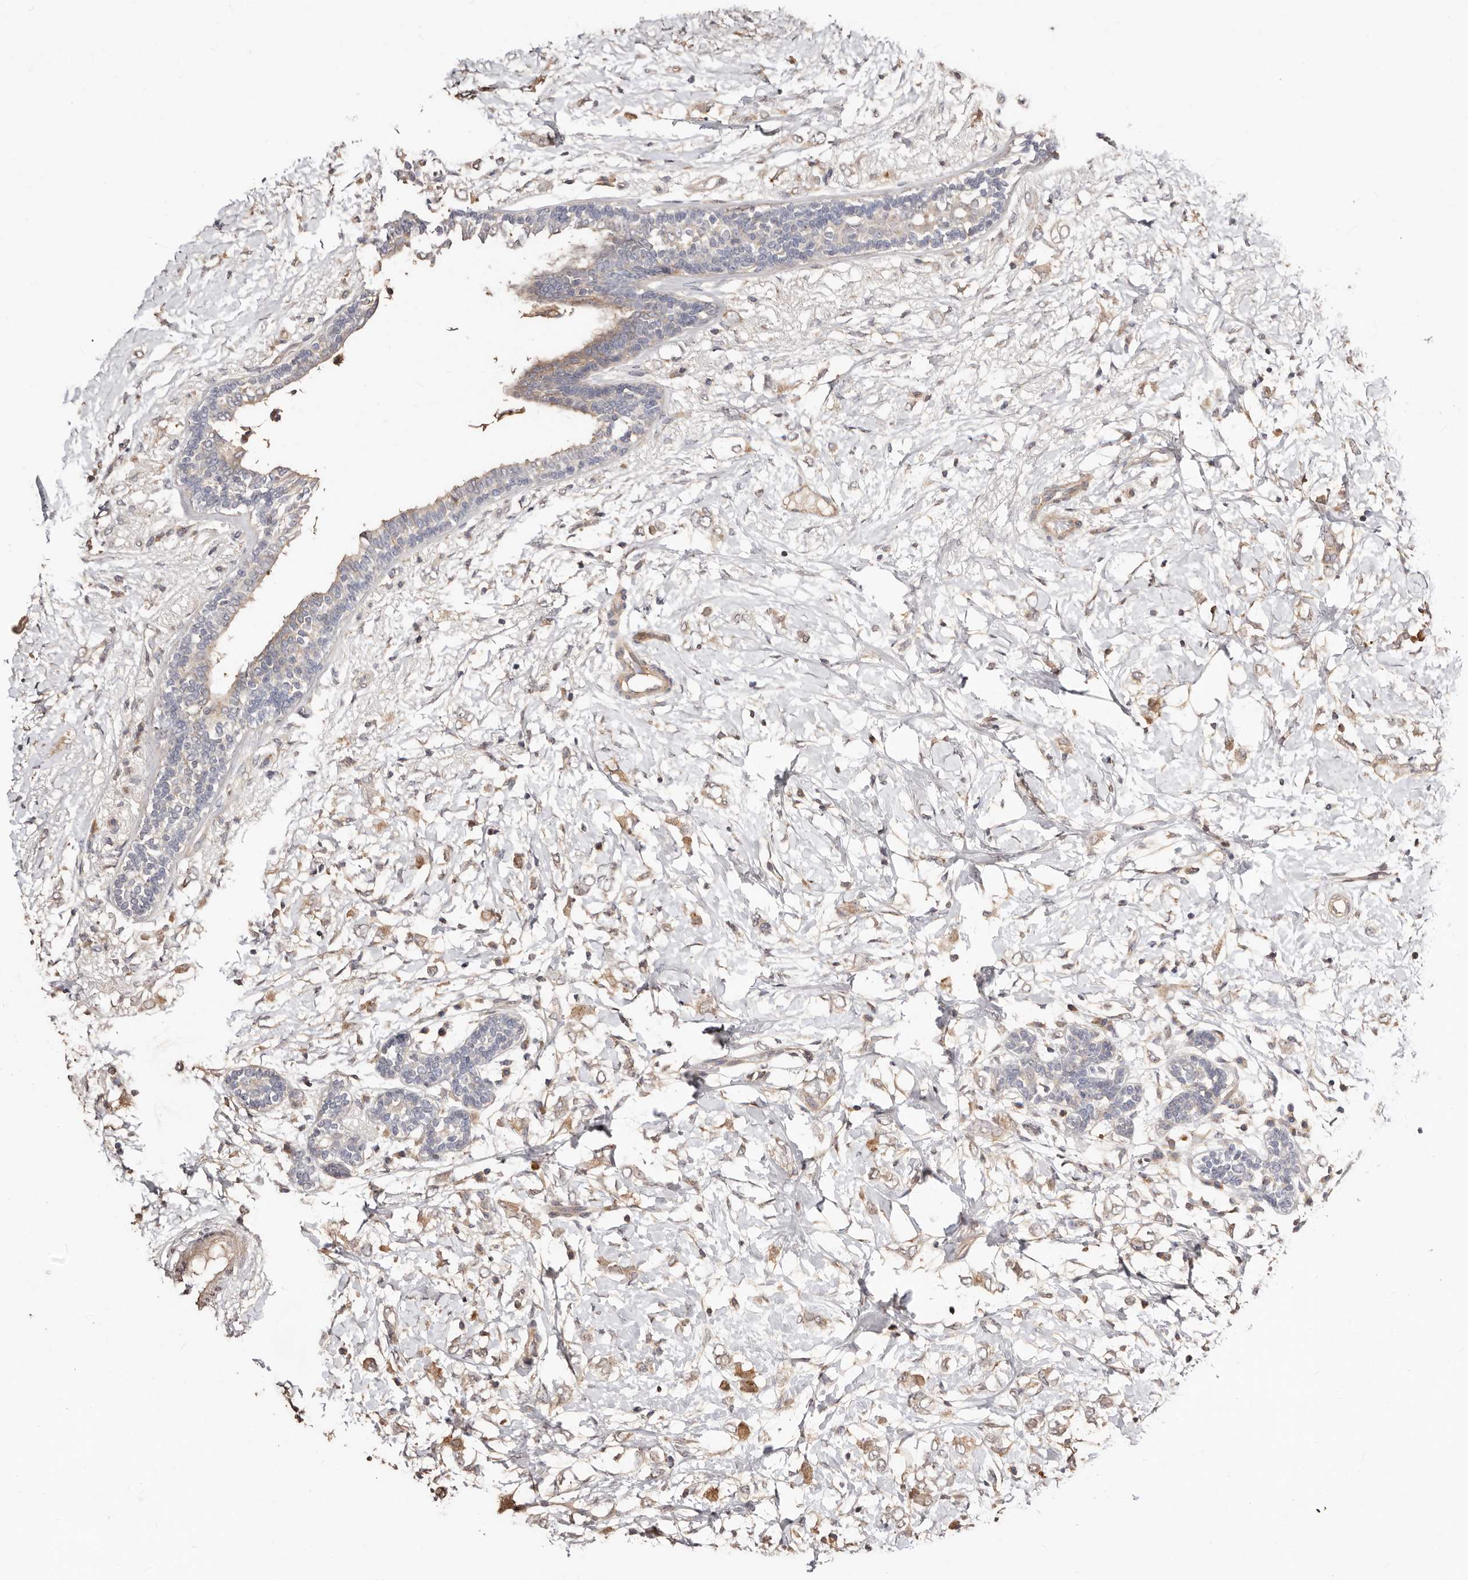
{"staining": {"intensity": "weak", "quantity": ">75%", "location": "cytoplasmic/membranous"}, "tissue": "breast cancer", "cell_type": "Tumor cells", "image_type": "cancer", "snomed": [{"axis": "morphology", "description": "Normal tissue, NOS"}, {"axis": "morphology", "description": "Lobular carcinoma"}, {"axis": "topography", "description": "Breast"}], "caption": "The histopathology image exhibits immunohistochemical staining of breast lobular carcinoma. There is weak cytoplasmic/membranous staining is appreciated in approximately >75% of tumor cells.", "gene": "APOL6", "patient": {"sex": "female", "age": 47}}